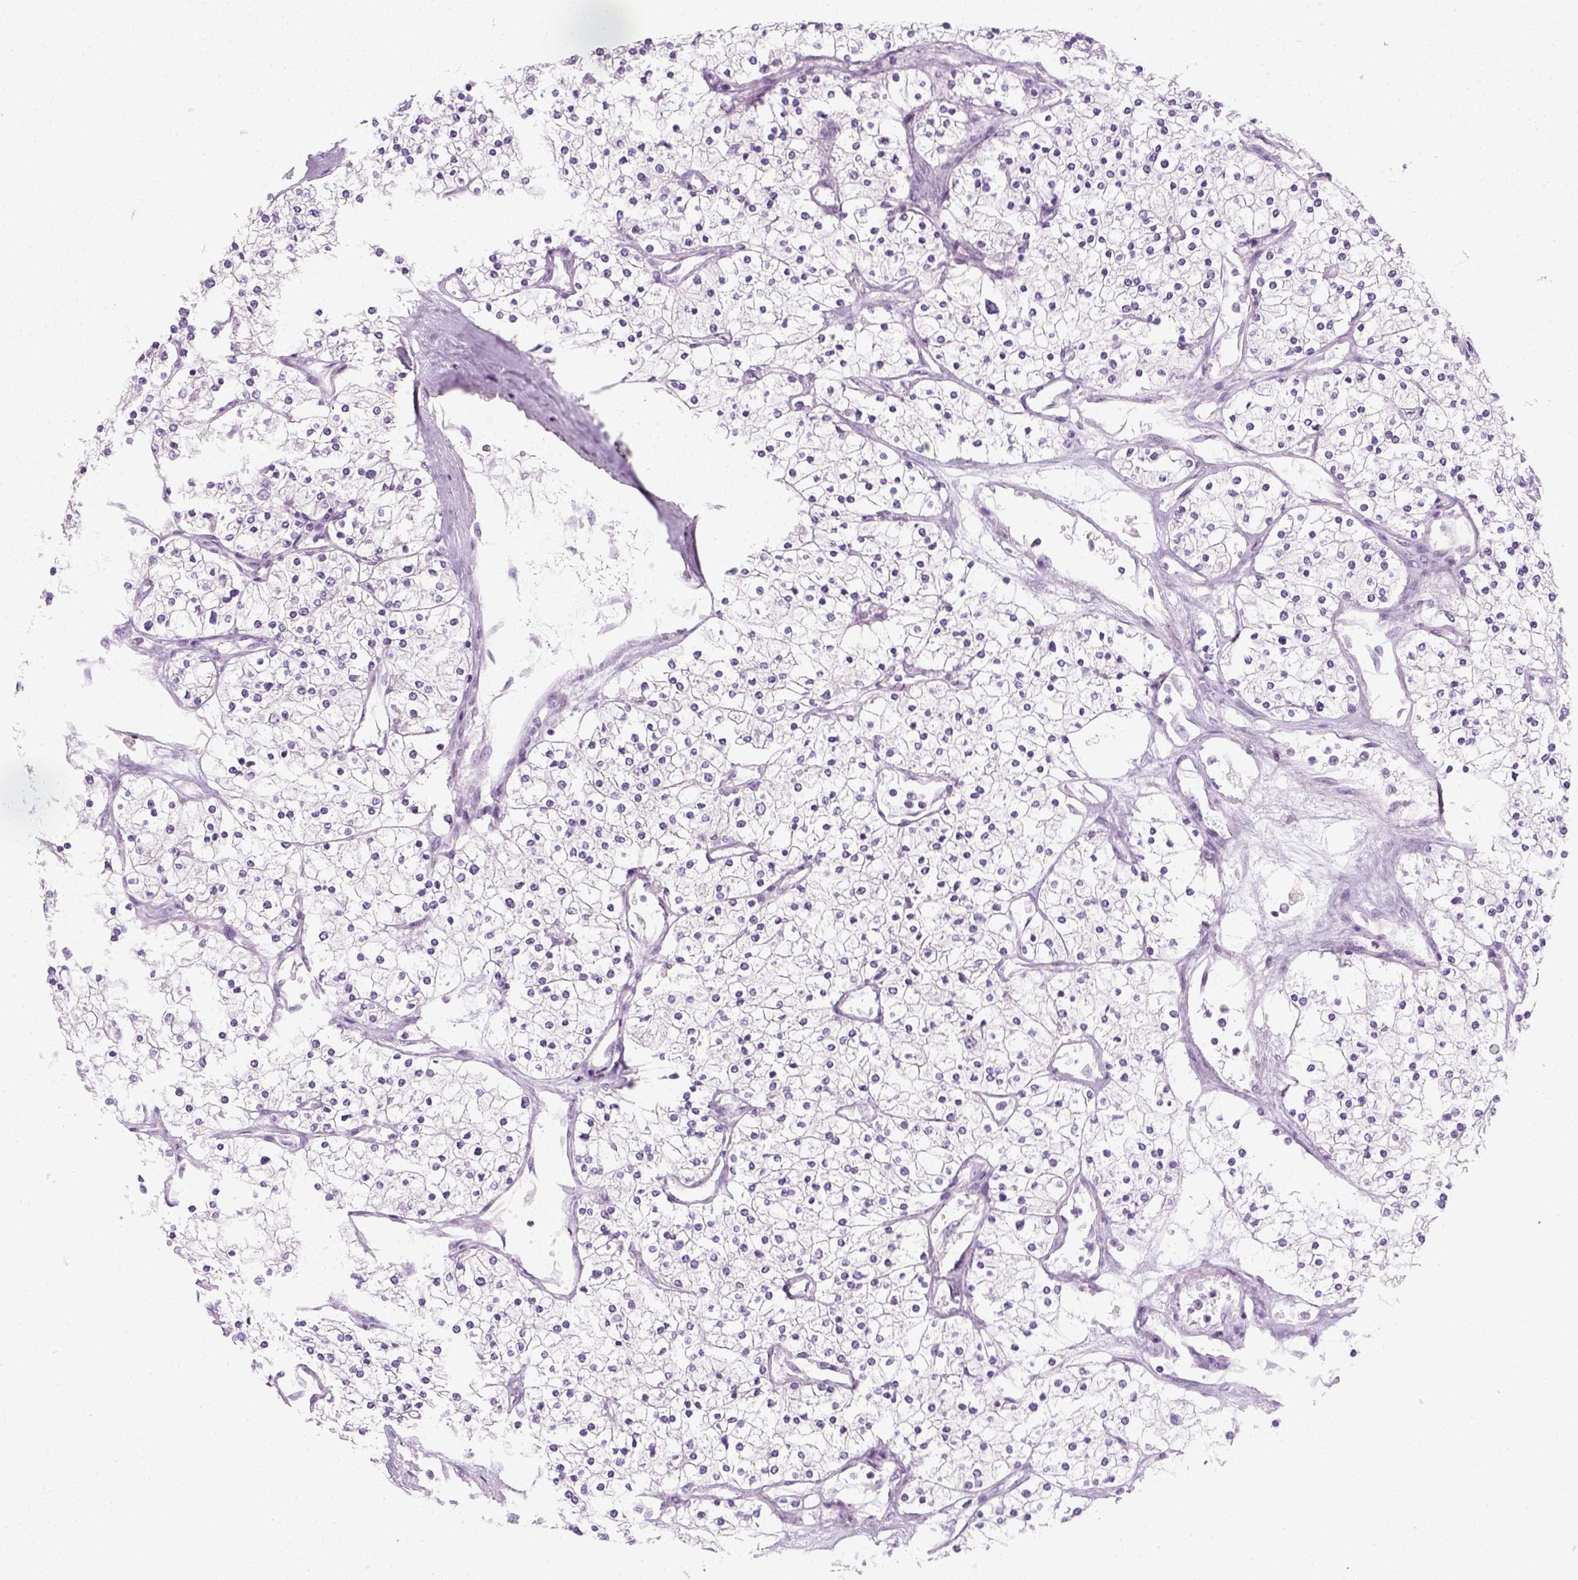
{"staining": {"intensity": "negative", "quantity": "none", "location": "none"}, "tissue": "renal cancer", "cell_type": "Tumor cells", "image_type": "cancer", "snomed": [{"axis": "morphology", "description": "Adenocarcinoma, NOS"}, {"axis": "topography", "description": "Kidney"}], "caption": "An IHC photomicrograph of renal cancer (adenocarcinoma) is shown. There is no staining in tumor cells of renal cancer (adenocarcinoma).", "gene": "EPHB1", "patient": {"sex": "male", "age": 80}}